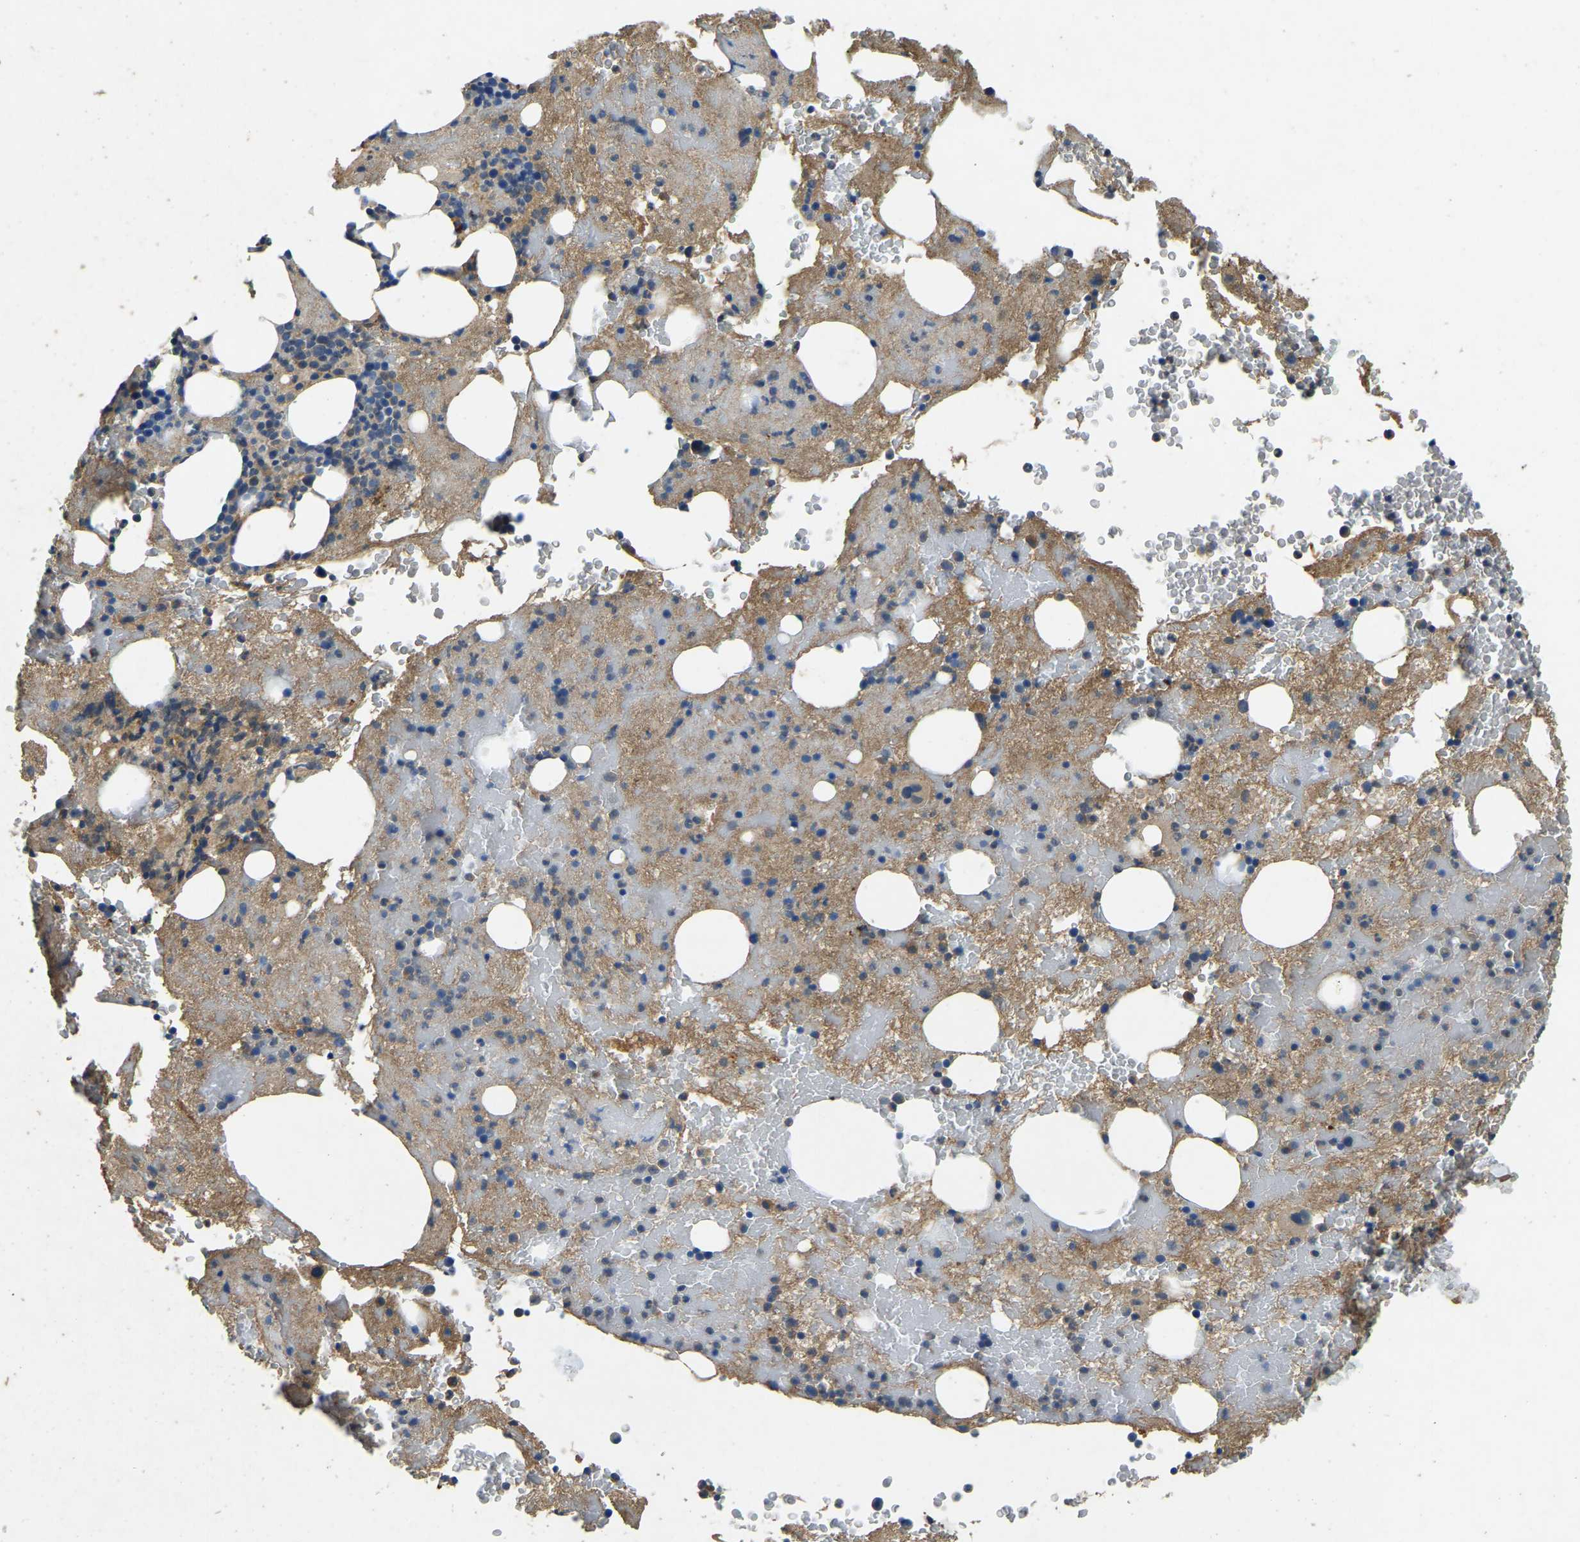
{"staining": {"intensity": "weak", "quantity": "<25%", "location": "cytoplasmic/membranous"}, "tissue": "bone marrow", "cell_type": "Hematopoietic cells", "image_type": "normal", "snomed": [{"axis": "morphology", "description": "Normal tissue, NOS"}, {"axis": "morphology", "description": "Inflammation, NOS"}, {"axis": "topography", "description": "Bone marrow"}], "caption": "Hematopoietic cells are negative for protein expression in normal human bone marrow. The staining was performed using DAB (3,3'-diaminobenzidine) to visualize the protein expression in brown, while the nuclei were stained in blue with hematoxylin (Magnification: 20x).", "gene": "ATP8B1", "patient": {"sex": "male", "age": 63}}